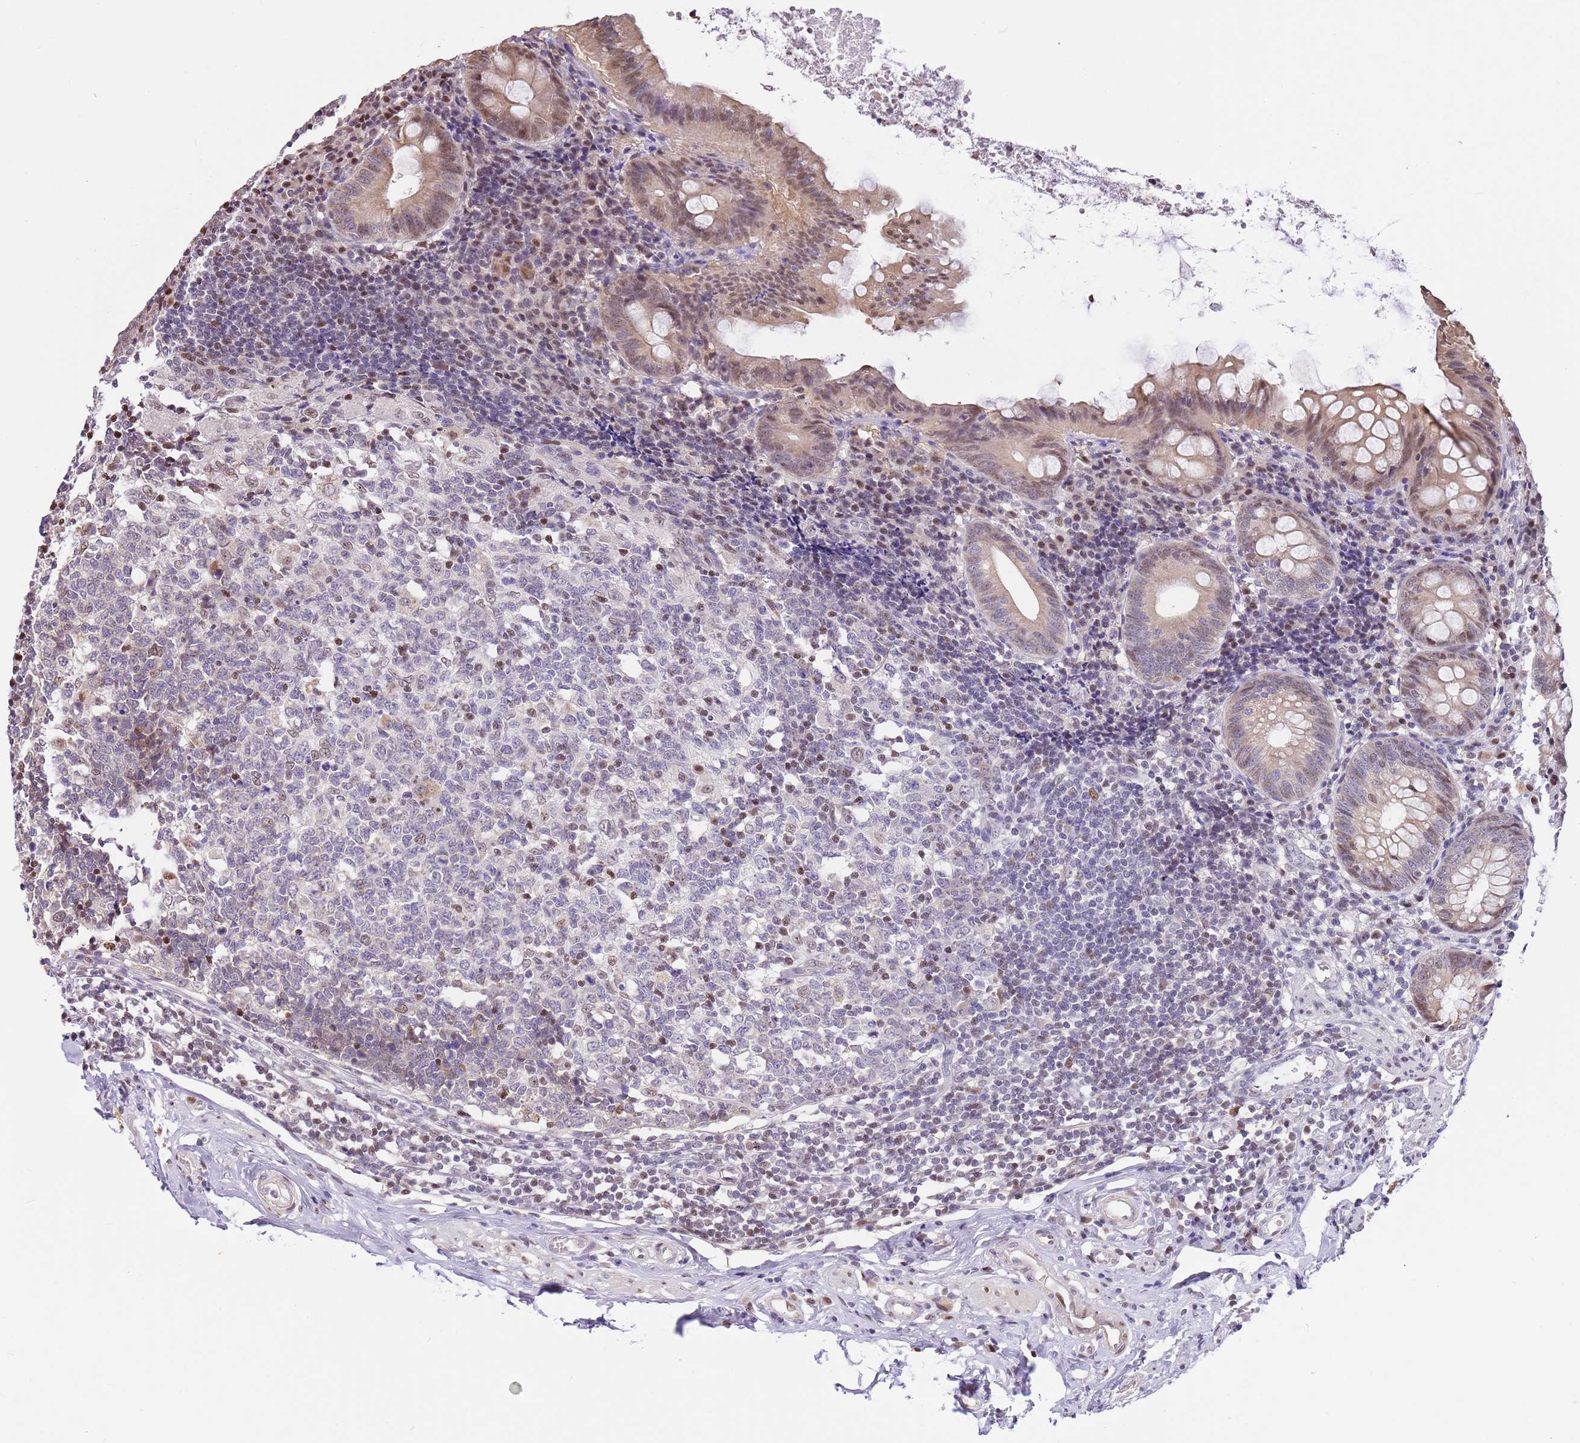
{"staining": {"intensity": "moderate", "quantity": ">75%", "location": "cytoplasmic/membranous,nuclear"}, "tissue": "appendix", "cell_type": "Glandular cells", "image_type": "normal", "snomed": [{"axis": "morphology", "description": "Normal tissue, NOS"}, {"axis": "topography", "description": "Appendix"}], "caption": "Unremarkable appendix reveals moderate cytoplasmic/membranous,nuclear expression in approximately >75% of glandular cells.", "gene": "RFK", "patient": {"sex": "female", "age": 54}}